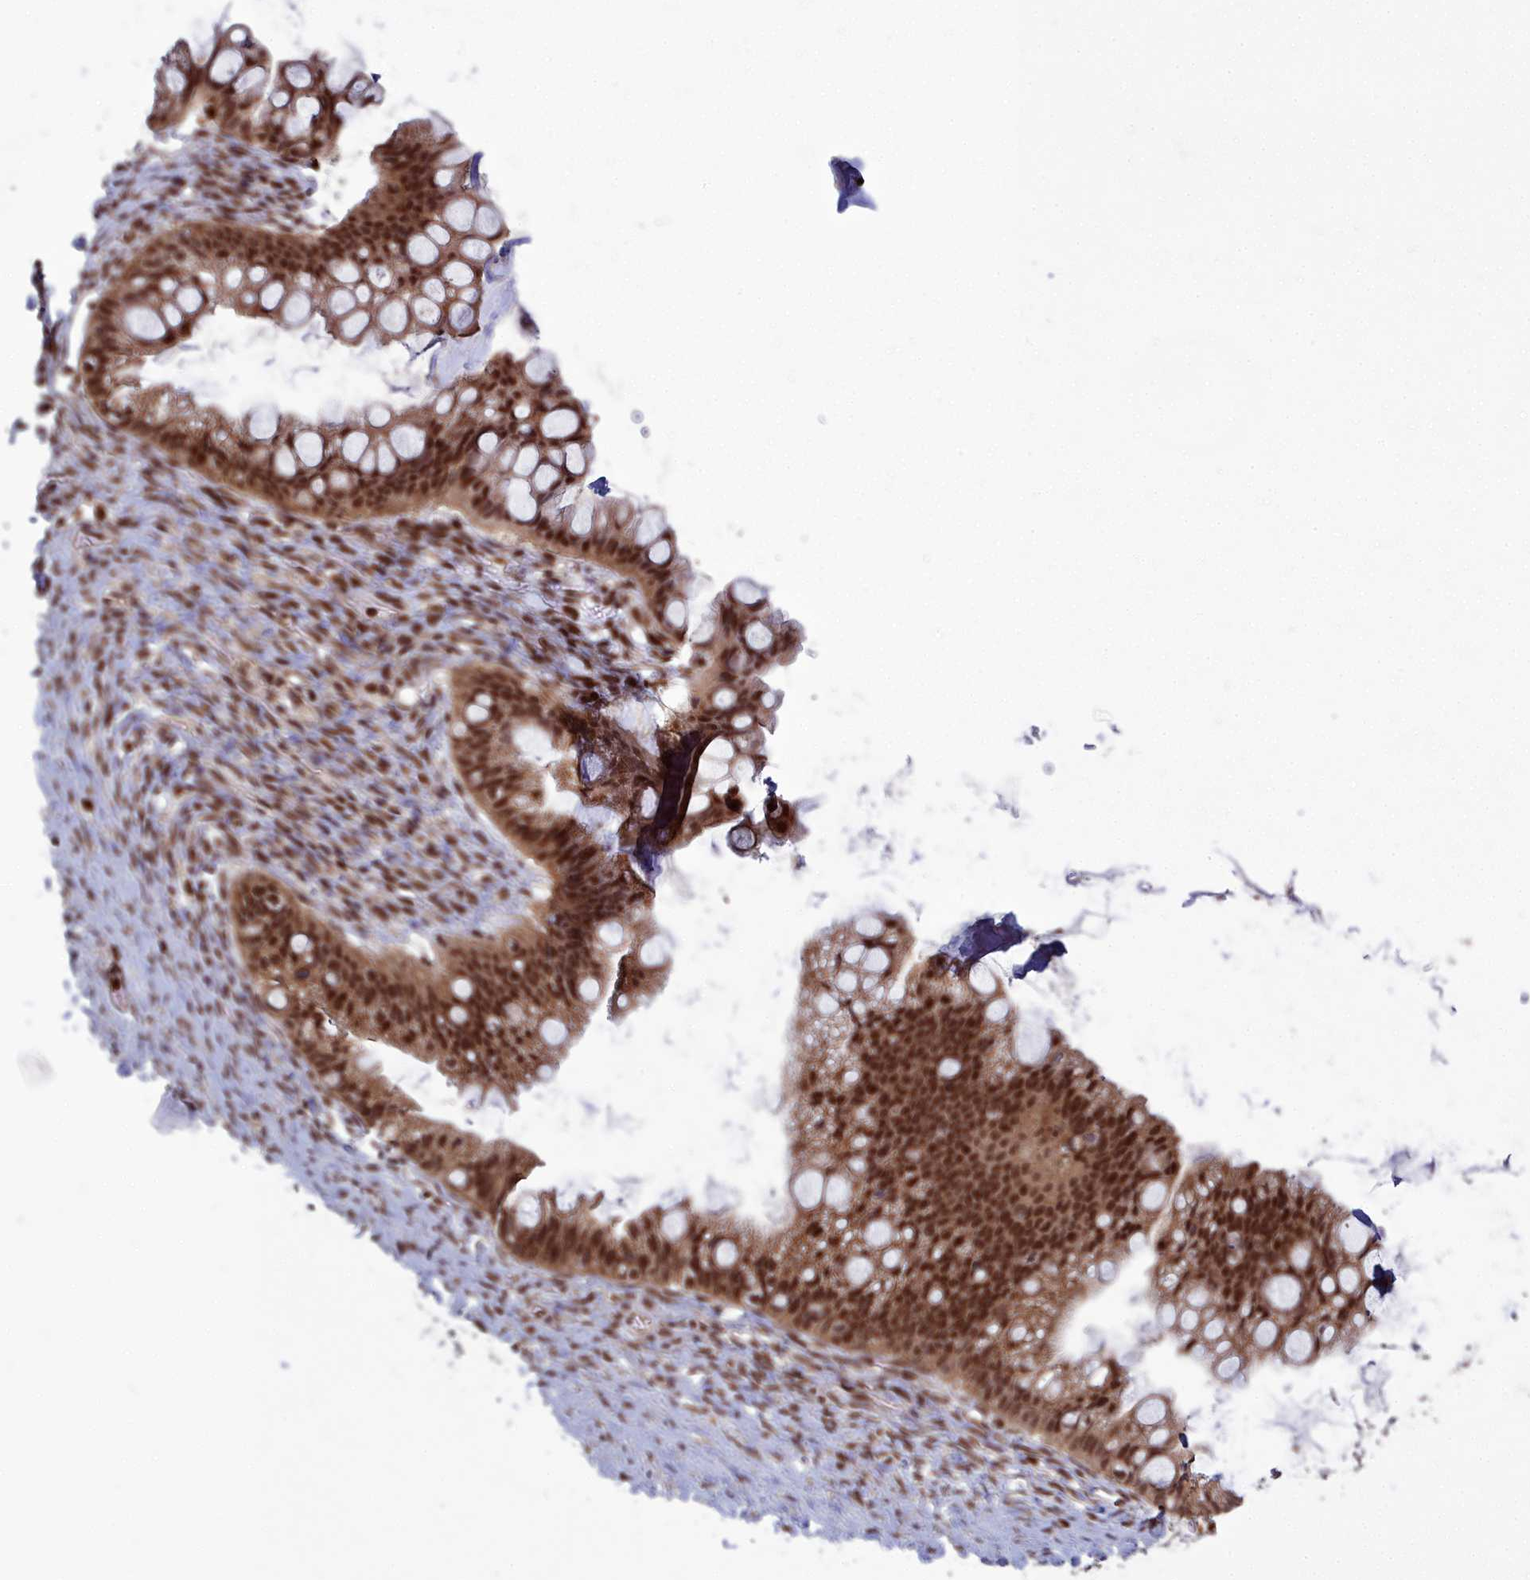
{"staining": {"intensity": "strong", "quantity": ">75%", "location": "nuclear"}, "tissue": "ovarian cancer", "cell_type": "Tumor cells", "image_type": "cancer", "snomed": [{"axis": "morphology", "description": "Cystadenocarcinoma, mucinous, NOS"}, {"axis": "topography", "description": "Ovary"}], "caption": "DAB immunohistochemical staining of human mucinous cystadenocarcinoma (ovarian) displays strong nuclear protein staining in about >75% of tumor cells.", "gene": "GMEB1", "patient": {"sex": "female", "age": 73}}